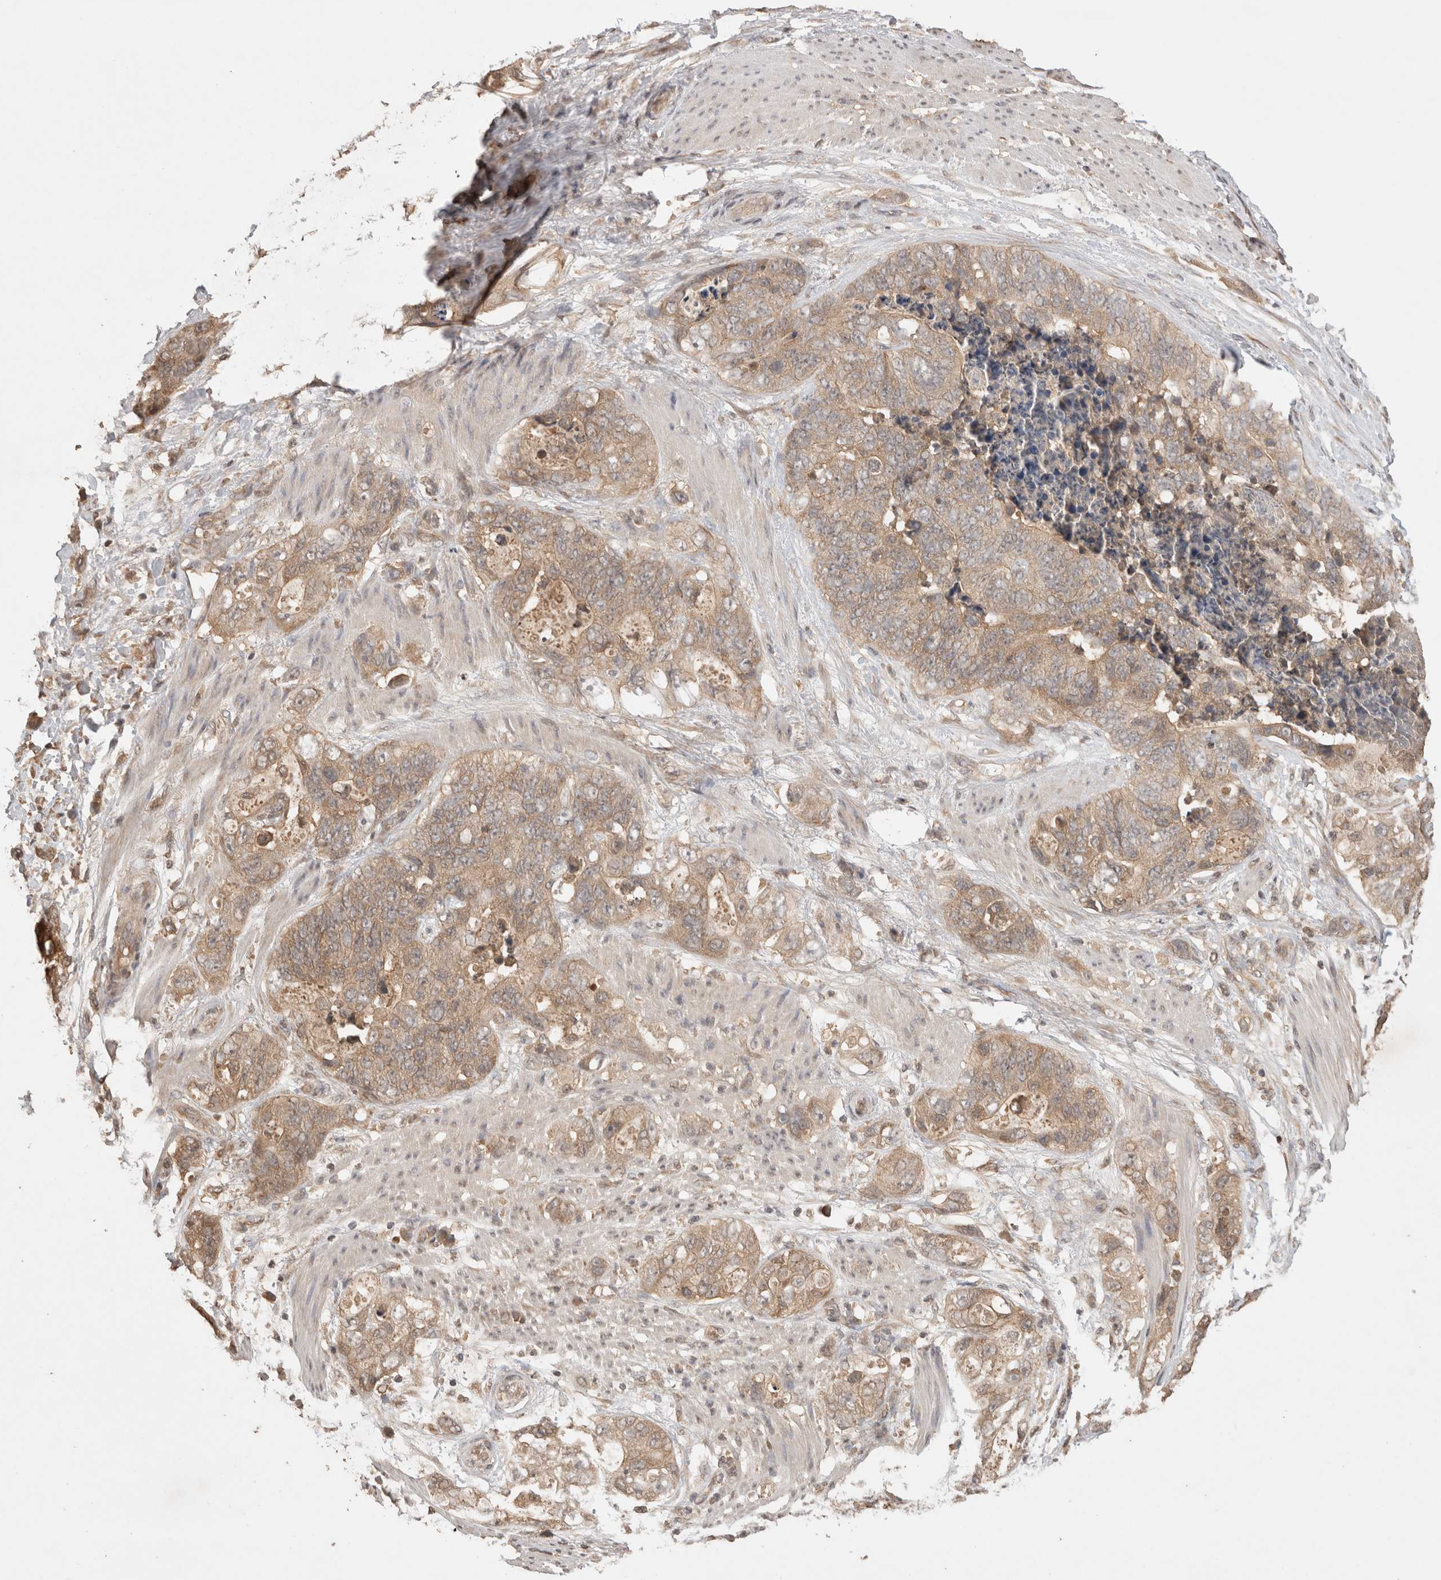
{"staining": {"intensity": "weak", "quantity": ">75%", "location": "cytoplasmic/membranous"}, "tissue": "stomach cancer", "cell_type": "Tumor cells", "image_type": "cancer", "snomed": [{"axis": "morphology", "description": "Normal tissue, NOS"}, {"axis": "morphology", "description": "Adenocarcinoma, NOS"}, {"axis": "topography", "description": "Stomach"}], "caption": "Protein staining of stomach adenocarcinoma tissue reveals weak cytoplasmic/membranous expression in approximately >75% of tumor cells.", "gene": "PRMT3", "patient": {"sex": "female", "age": 89}}